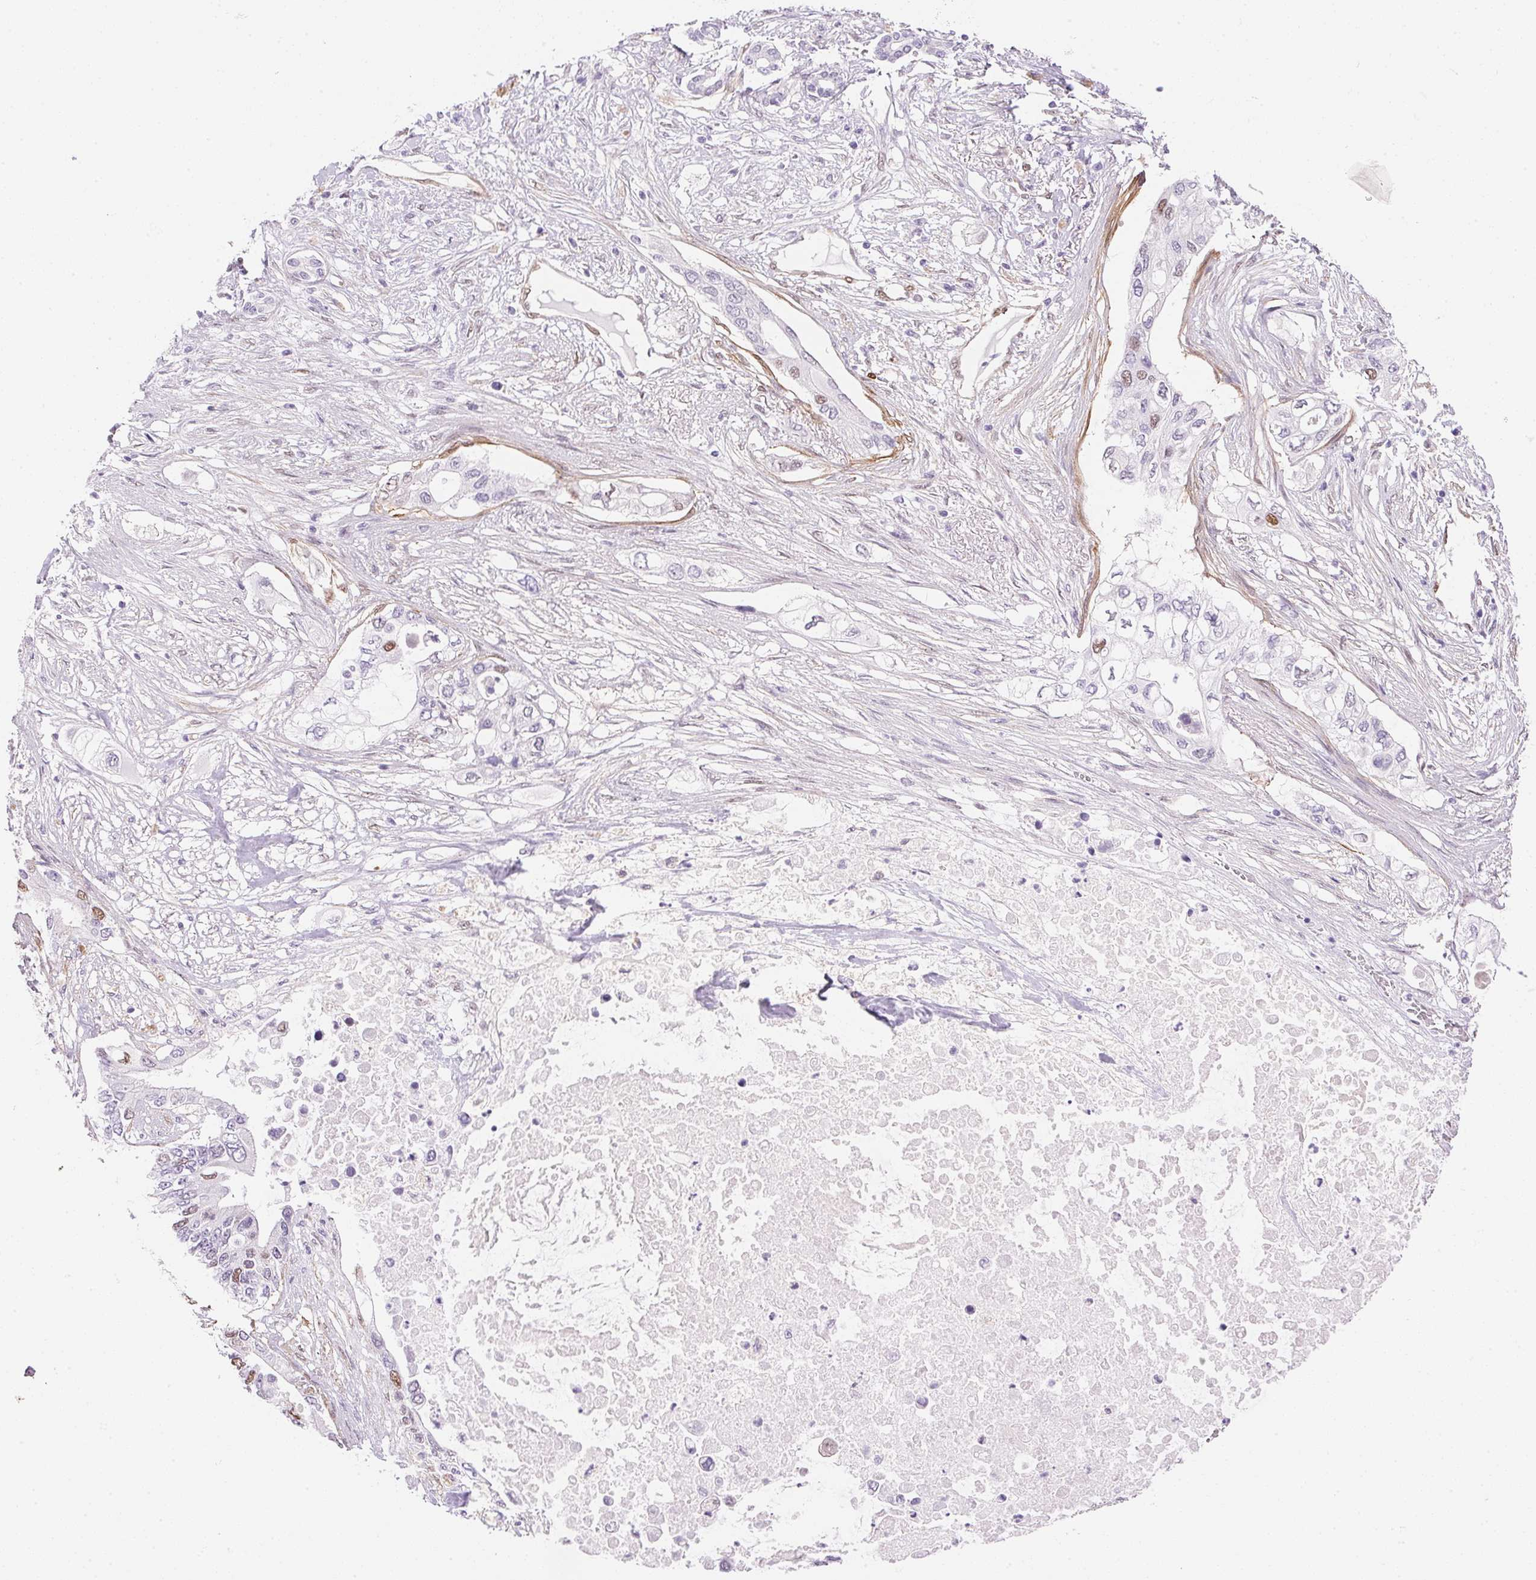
{"staining": {"intensity": "moderate", "quantity": "<25%", "location": "nuclear"}, "tissue": "pancreatic cancer", "cell_type": "Tumor cells", "image_type": "cancer", "snomed": [{"axis": "morphology", "description": "Adenocarcinoma, NOS"}, {"axis": "topography", "description": "Pancreas"}], "caption": "Moderate nuclear staining for a protein is identified in about <25% of tumor cells of pancreatic cancer using immunohistochemistry (IHC).", "gene": "SMTN", "patient": {"sex": "female", "age": 63}}